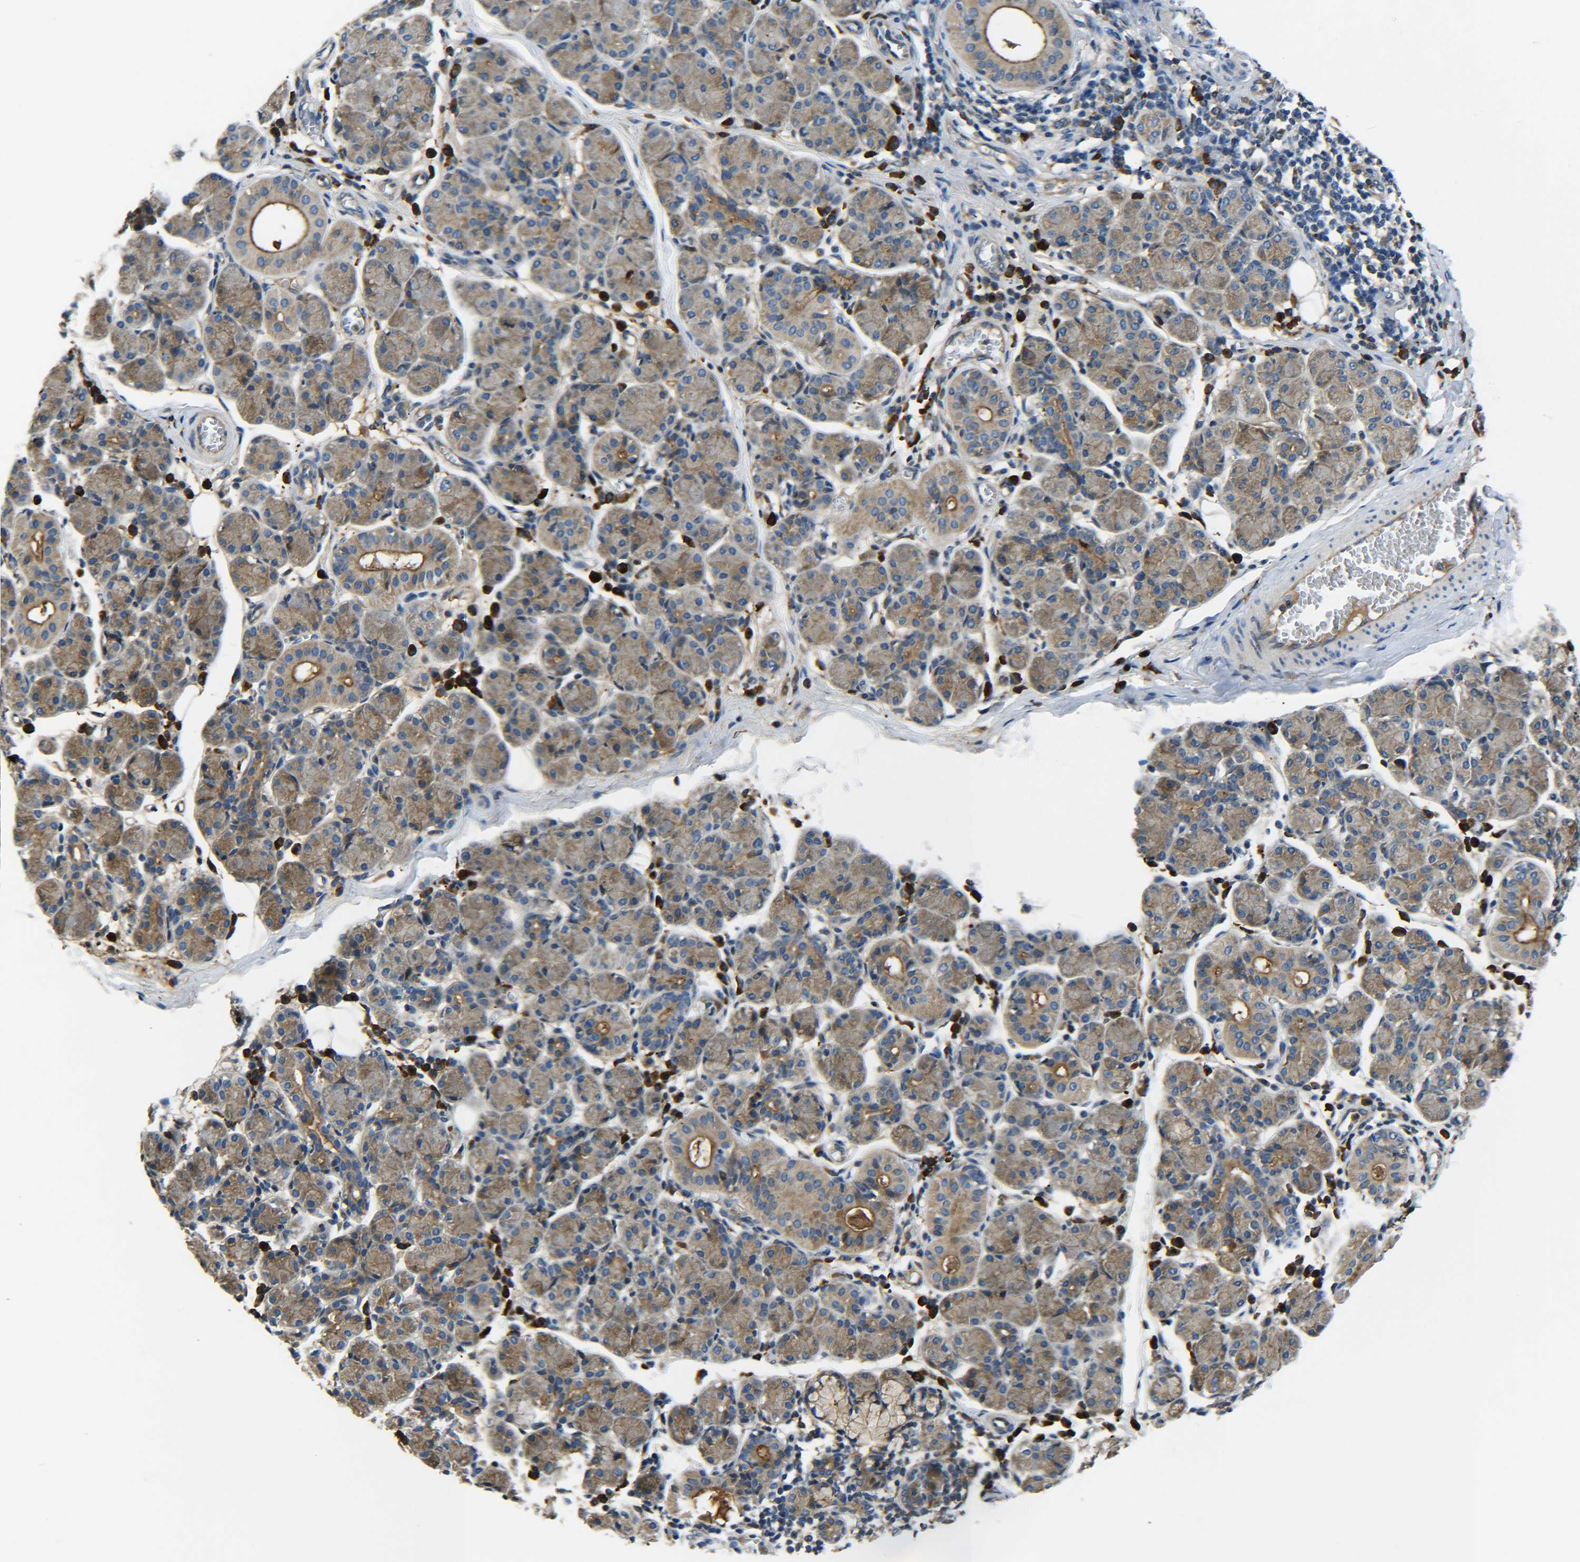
{"staining": {"intensity": "moderate", "quantity": "25%-75%", "location": "cytoplasmic/membranous"}, "tissue": "salivary gland", "cell_type": "Glandular cells", "image_type": "normal", "snomed": [{"axis": "morphology", "description": "Normal tissue, NOS"}, {"axis": "morphology", "description": "Inflammation, NOS"}, {"axis": "topography", "description": "Lymph node"}, {"axis": "topography", "description": "Salivary gland"}], "caption": "Immunohistochemical staining of unremarkable salivary gland displays medium levels of moderate cytoplasmic/membranous positivity in about 25%-75% of glandular cells. Ihc stains the protein in brown and the nuclei are stained blue.", "gene": "RAB1B", "patient": {"sex": "male", "age": 3}}